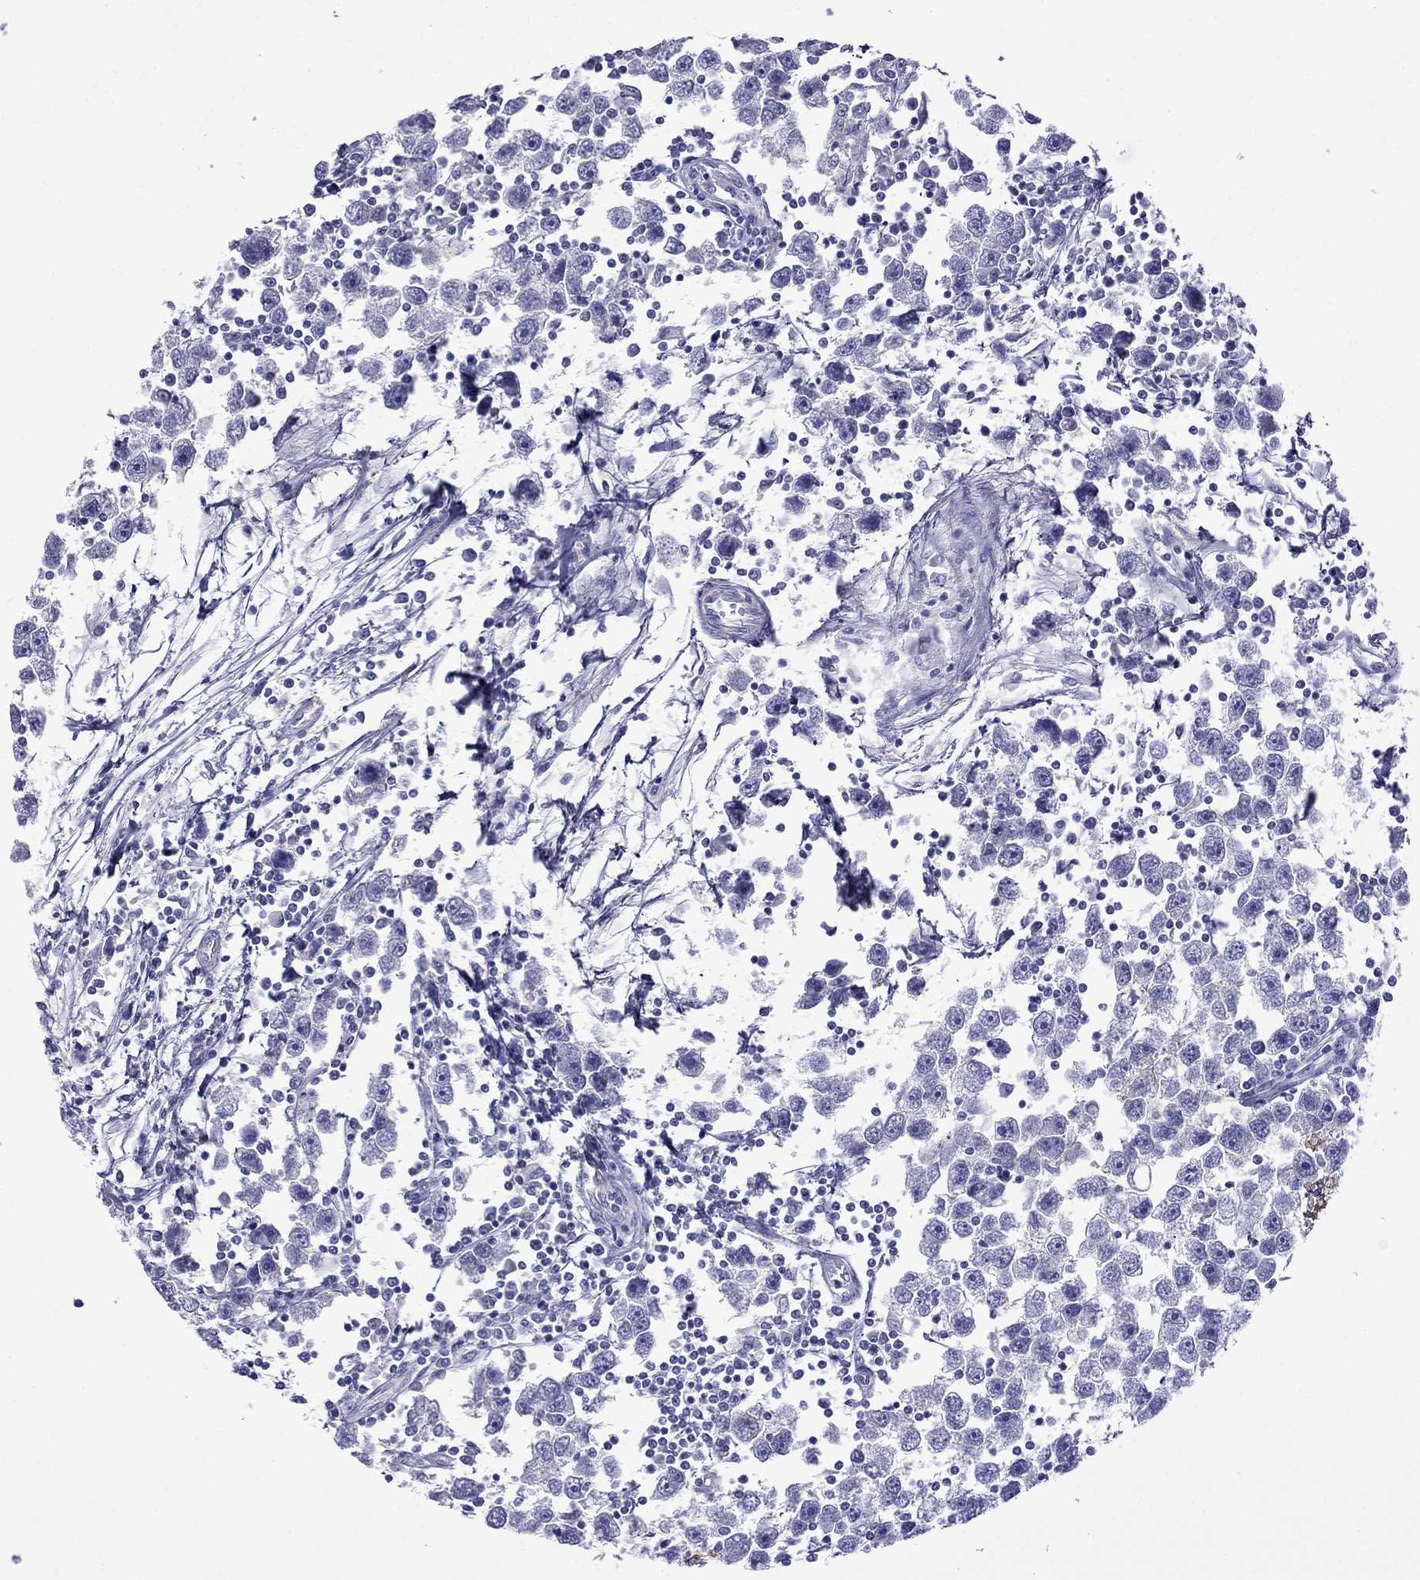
{"staining": {"intensity": "negative", "quantity": "none", "location": "none"}, "tissue": "testis cancer", "cell_type": "Tumor cells", "image_type": "cancer", "snomed": [{"axis": "morphology", "description": "Seminoma, NOS"}, {"axis": "topography", "description": "Testis"}], "caption": "Tumor cells show no significant staining in testis cancer (seminoma).", "gene": "STAR", "patient": {"sex": "male", "age": 30}}